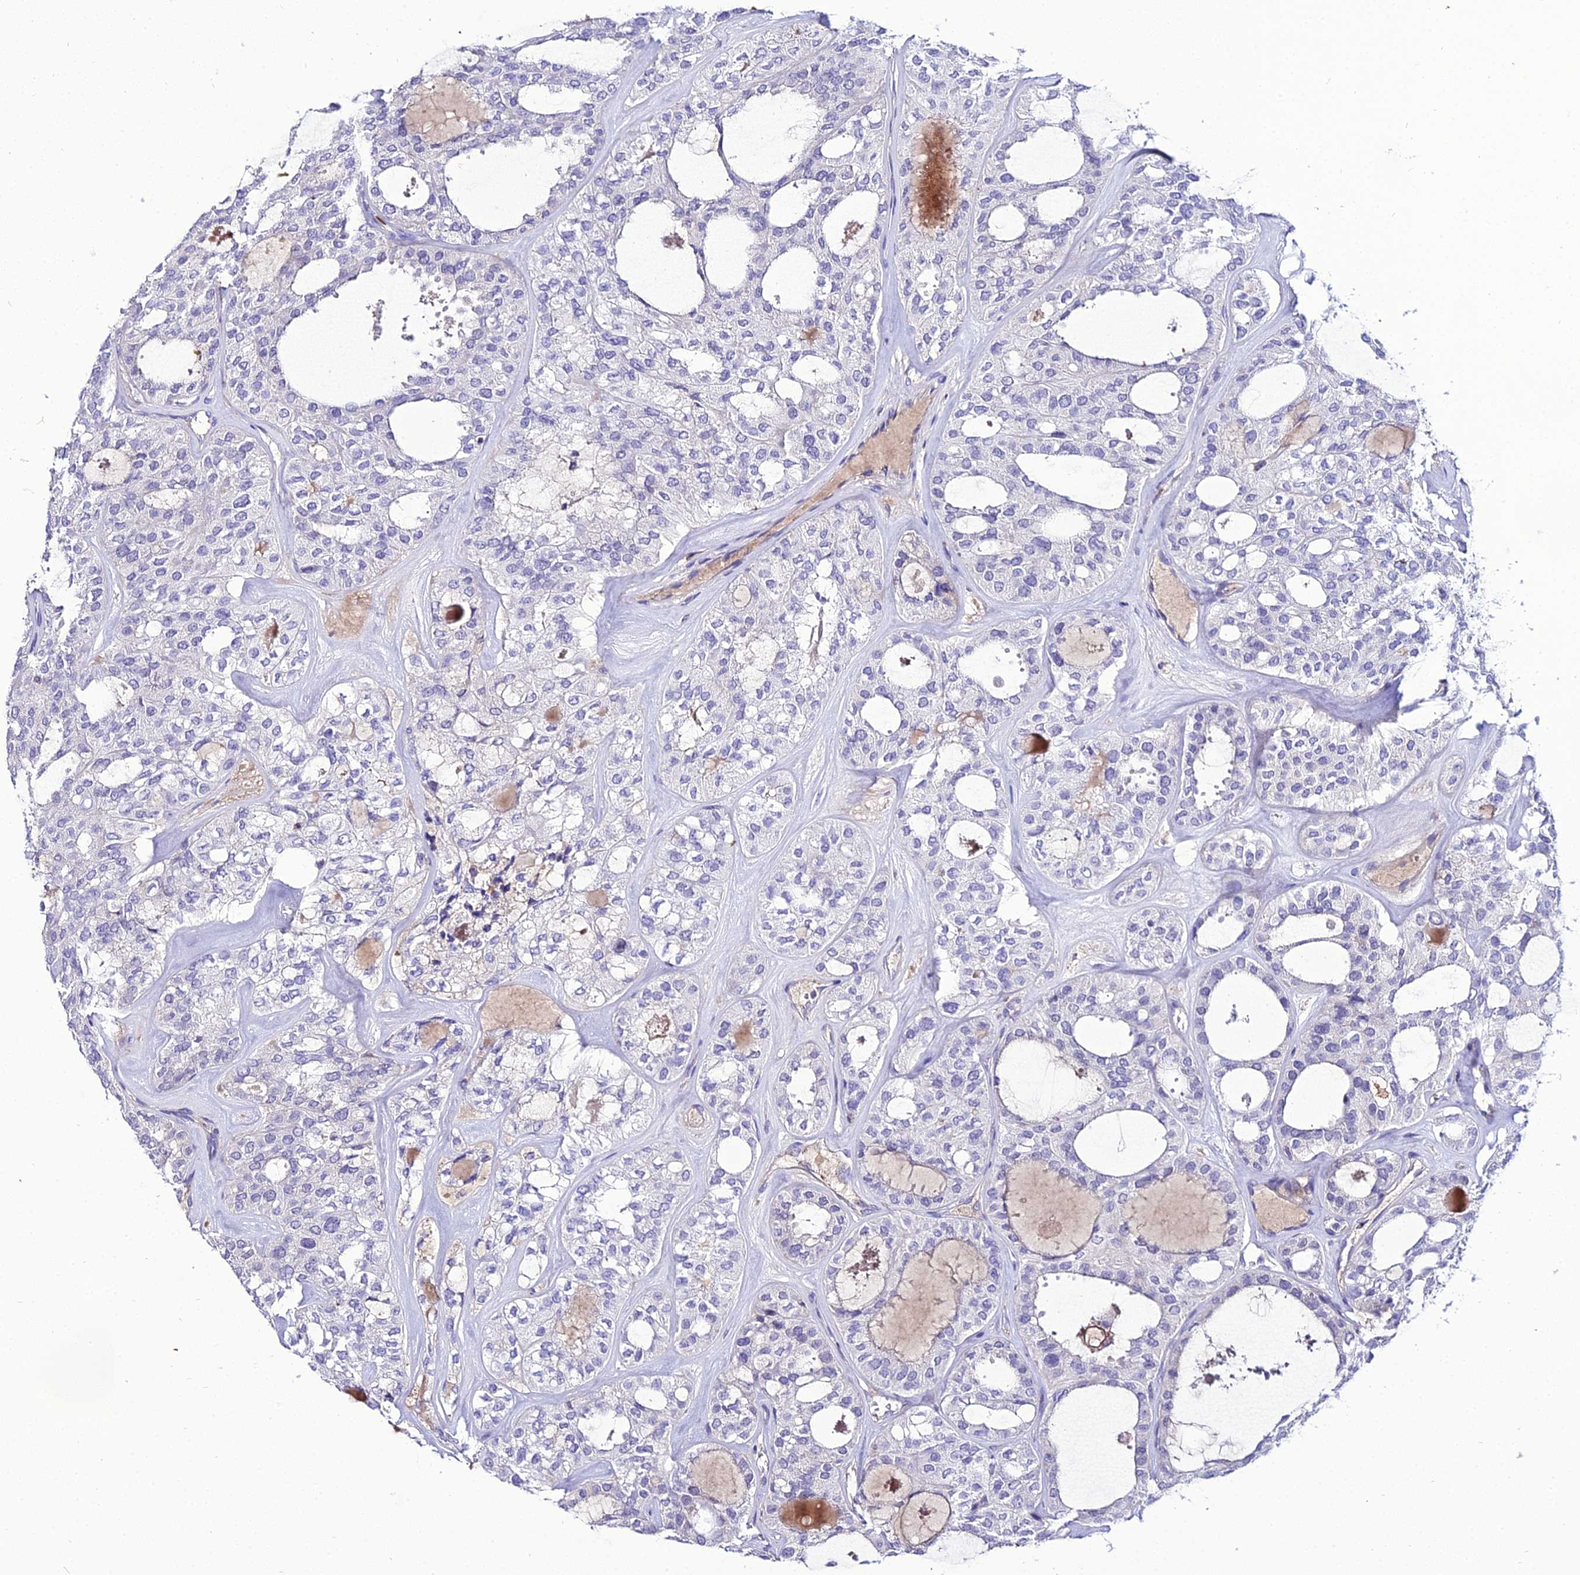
{"staining": {"intensity": "negative", "quantity": "none", "location": "none"}, "tissue": "thyroid cancer", "cell_type": "Tumor cells", "image_type": "cancer", "snomed": [{"axis": "morphology", "description": "Follicular adenoma carcinoma, NOS"}, {"axis": "topography", "description": "Thyroid gland"}], "caption": "There is no significant positivity in tumor cells of thyroid cancer.", "gene": "SHQ1", "patient": {"sex": "male", "age": 75}}